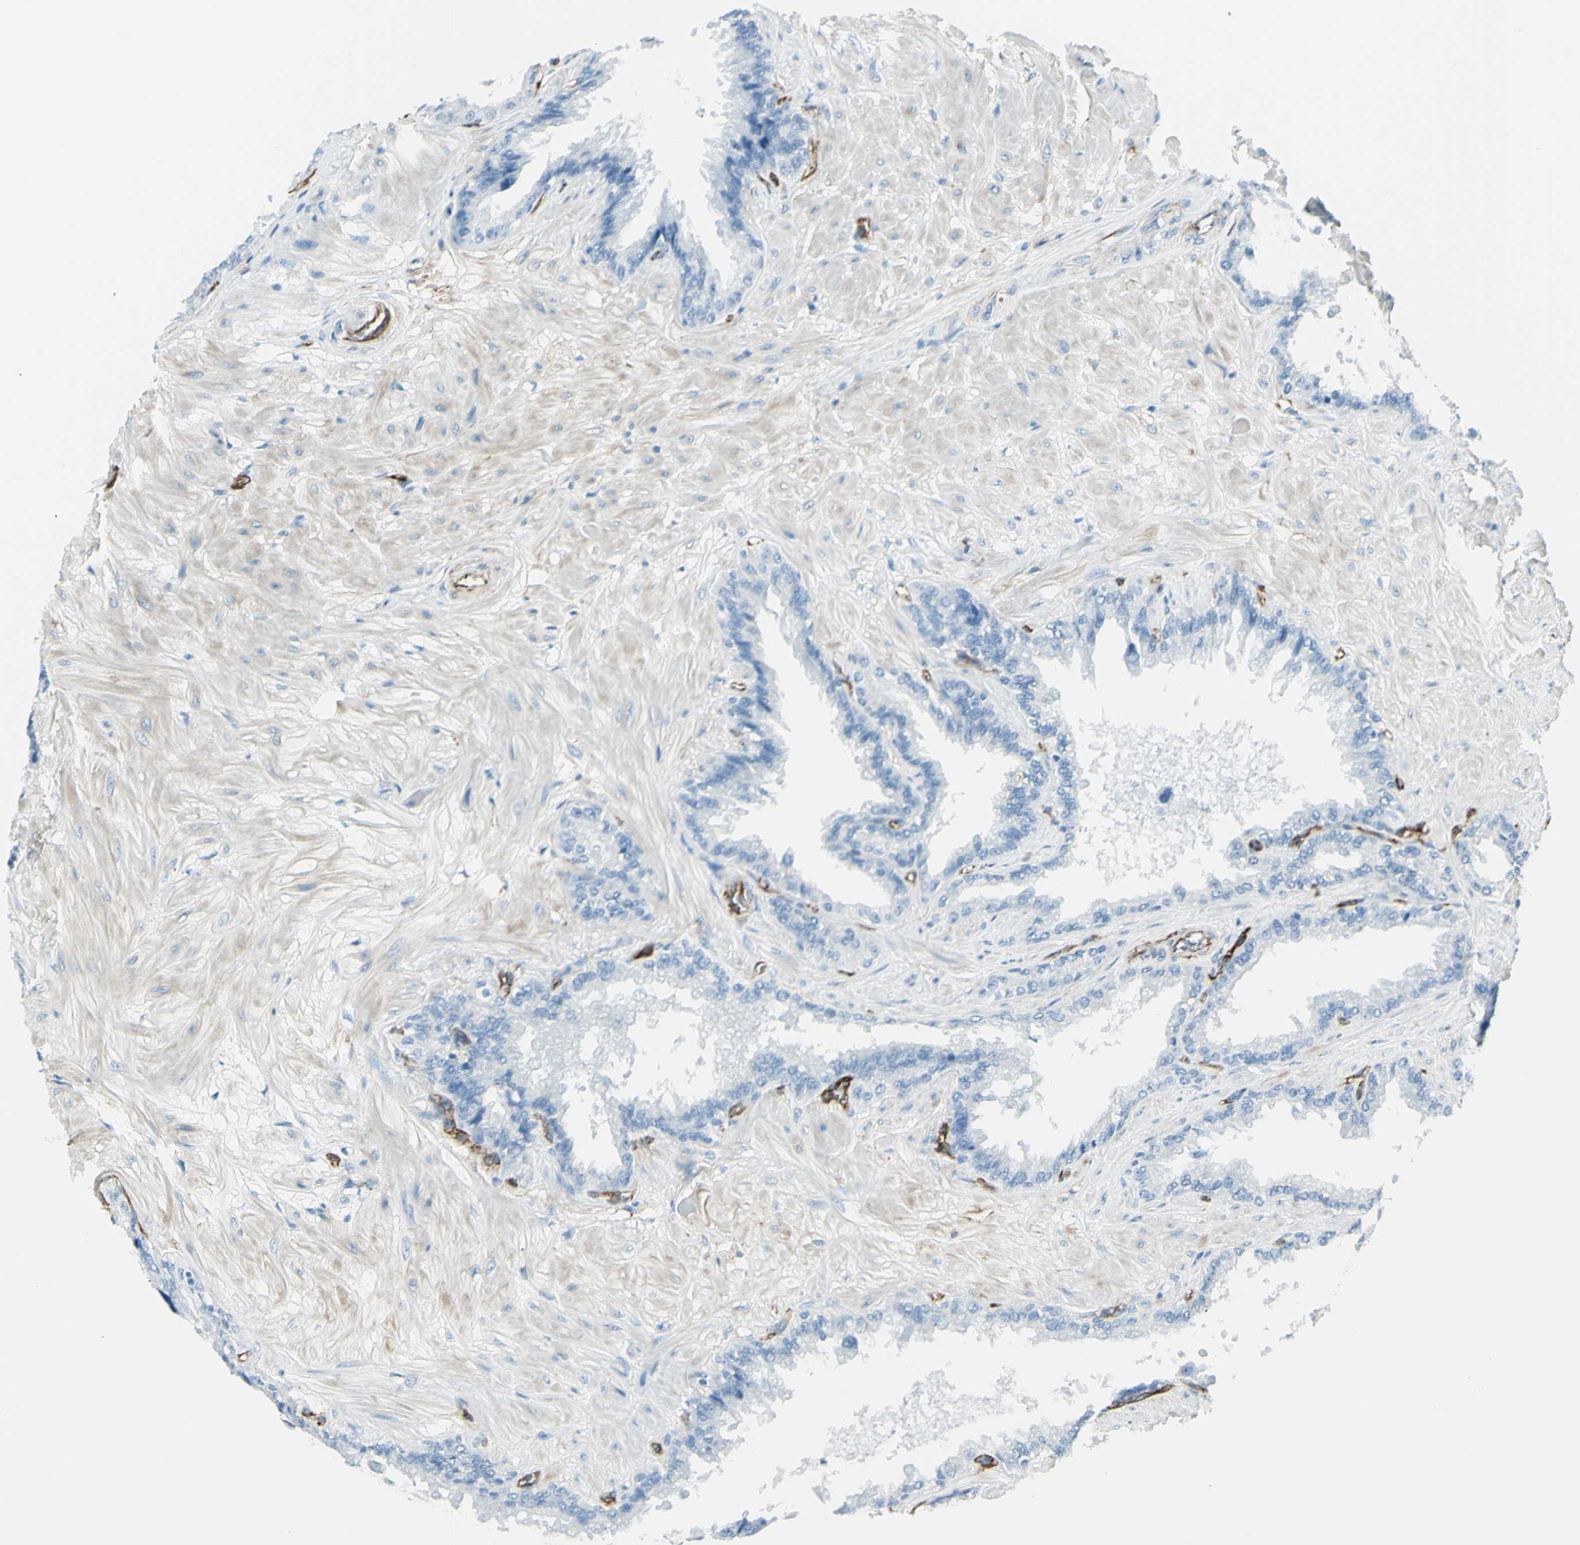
{"staining": {"intensity": "negative", "quantity": "none", "location": "none"}, "tissue": "seminal vesicle", "cell_type": "Glandular cells", "image_type": "normal", "snomed": [{"axis": "morphology", "description": "Normal tissue, NOS"}, {"axis": "topography", "description": "Seminal veicle"}], "caption": "A histopathology image of human seminal vesicle is negative for staining in glandular cells. The staining is performed using DAB (3,3'-diaminobenzidine) brown chromogen with nuclei counter-stained in using hematoxylin.", "gene": "PTH2R", "patient": {"sex": "male", "age": 46}}